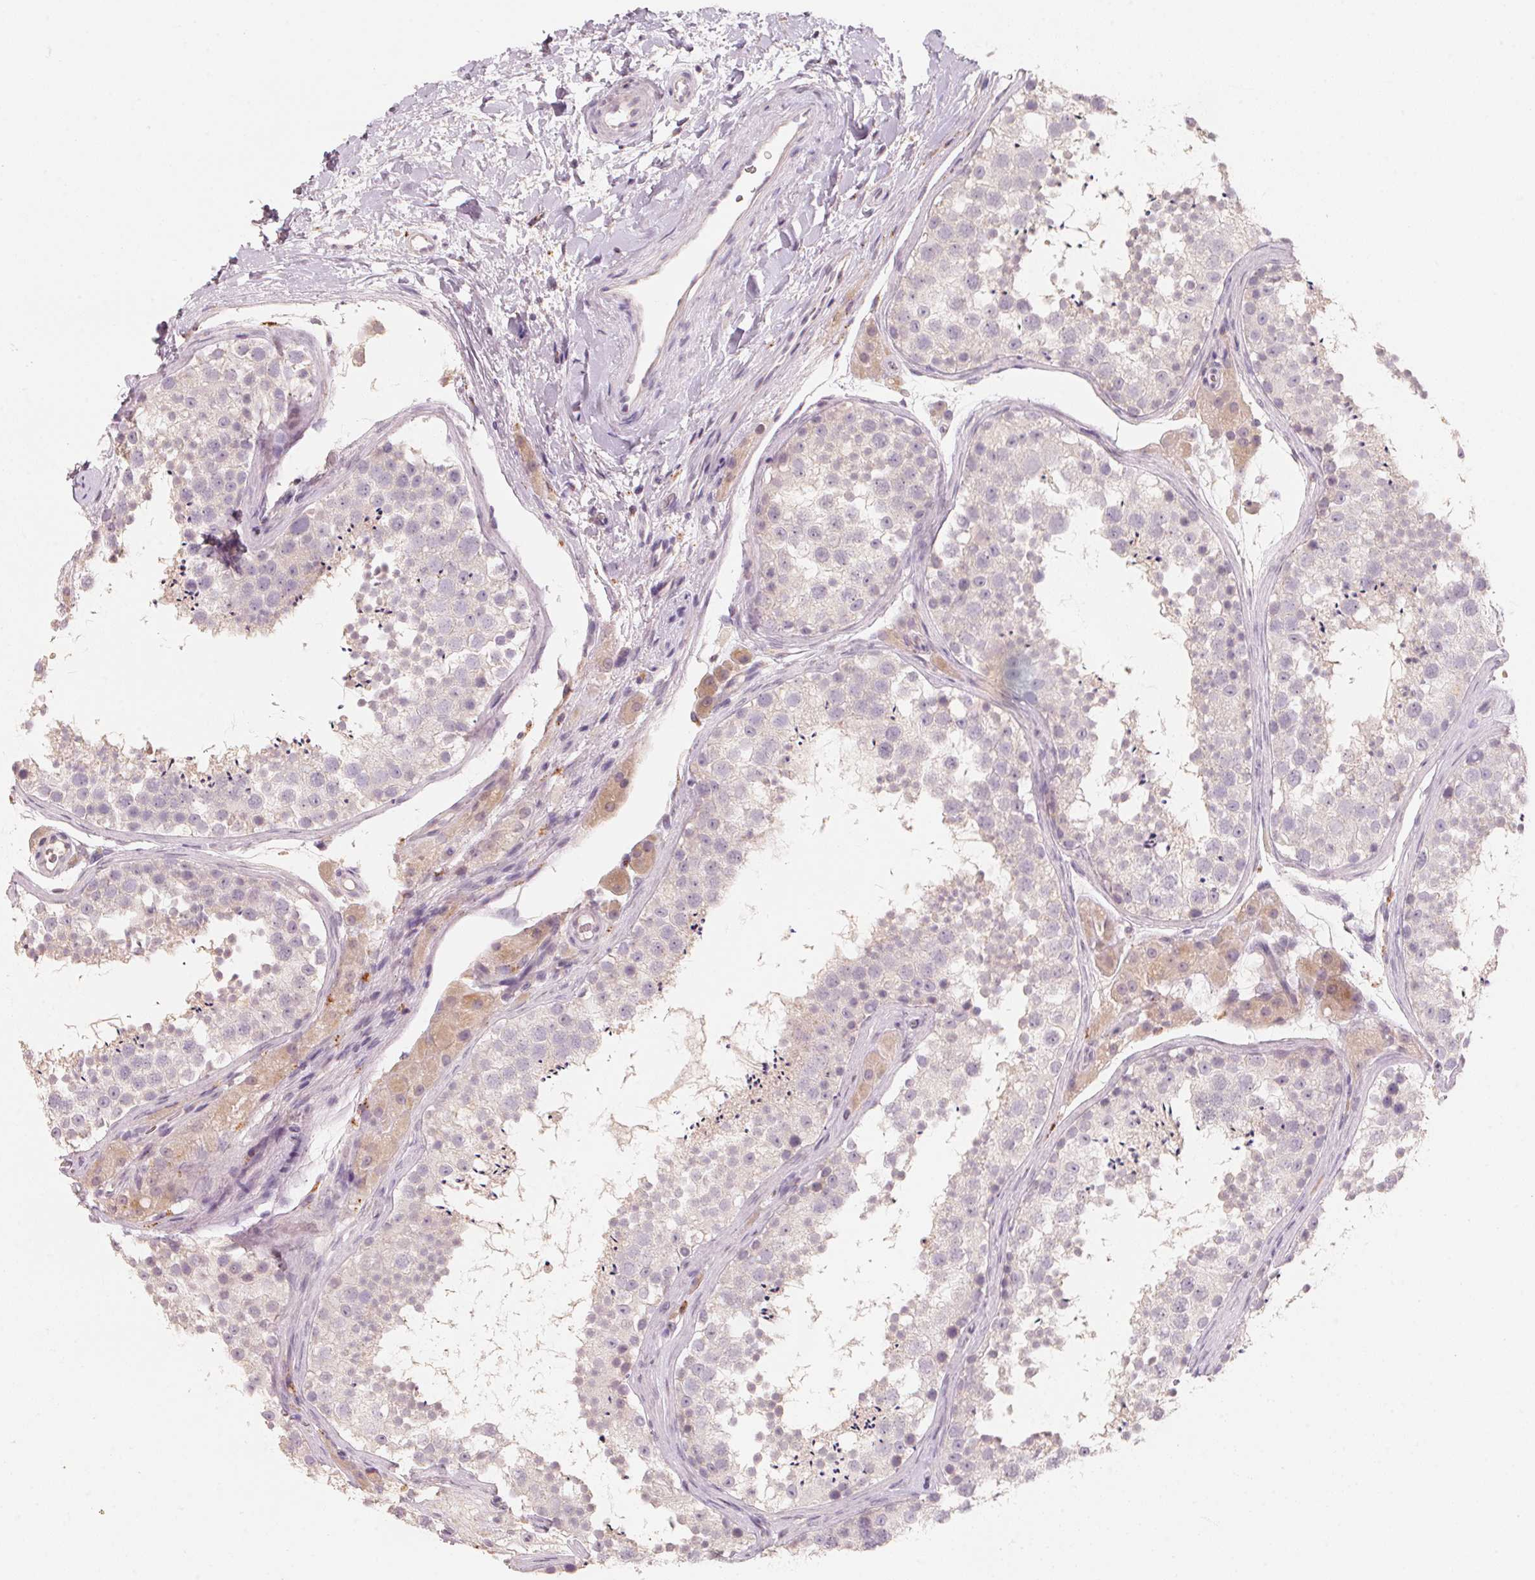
{"staining": {"intensity": "weak", "quantity": "<25%", "location": "cytoplasmic/membranous"}, "tissue": "testis", "cell_type": "Cells in seminiferous ducts", "image_type": "normal", "snomed": [{"axis": "morphology", "description": "Normal tissue, NOS"}, {"axis": "topography", "description": "Testis"}], "caption": "IHC micrograph of normal human testis stained for a protein (brown), which shows no positivity in cells in seminiferous ducts.", "gene": "TREH", "patient": {"sex": "male", "age": 41}}